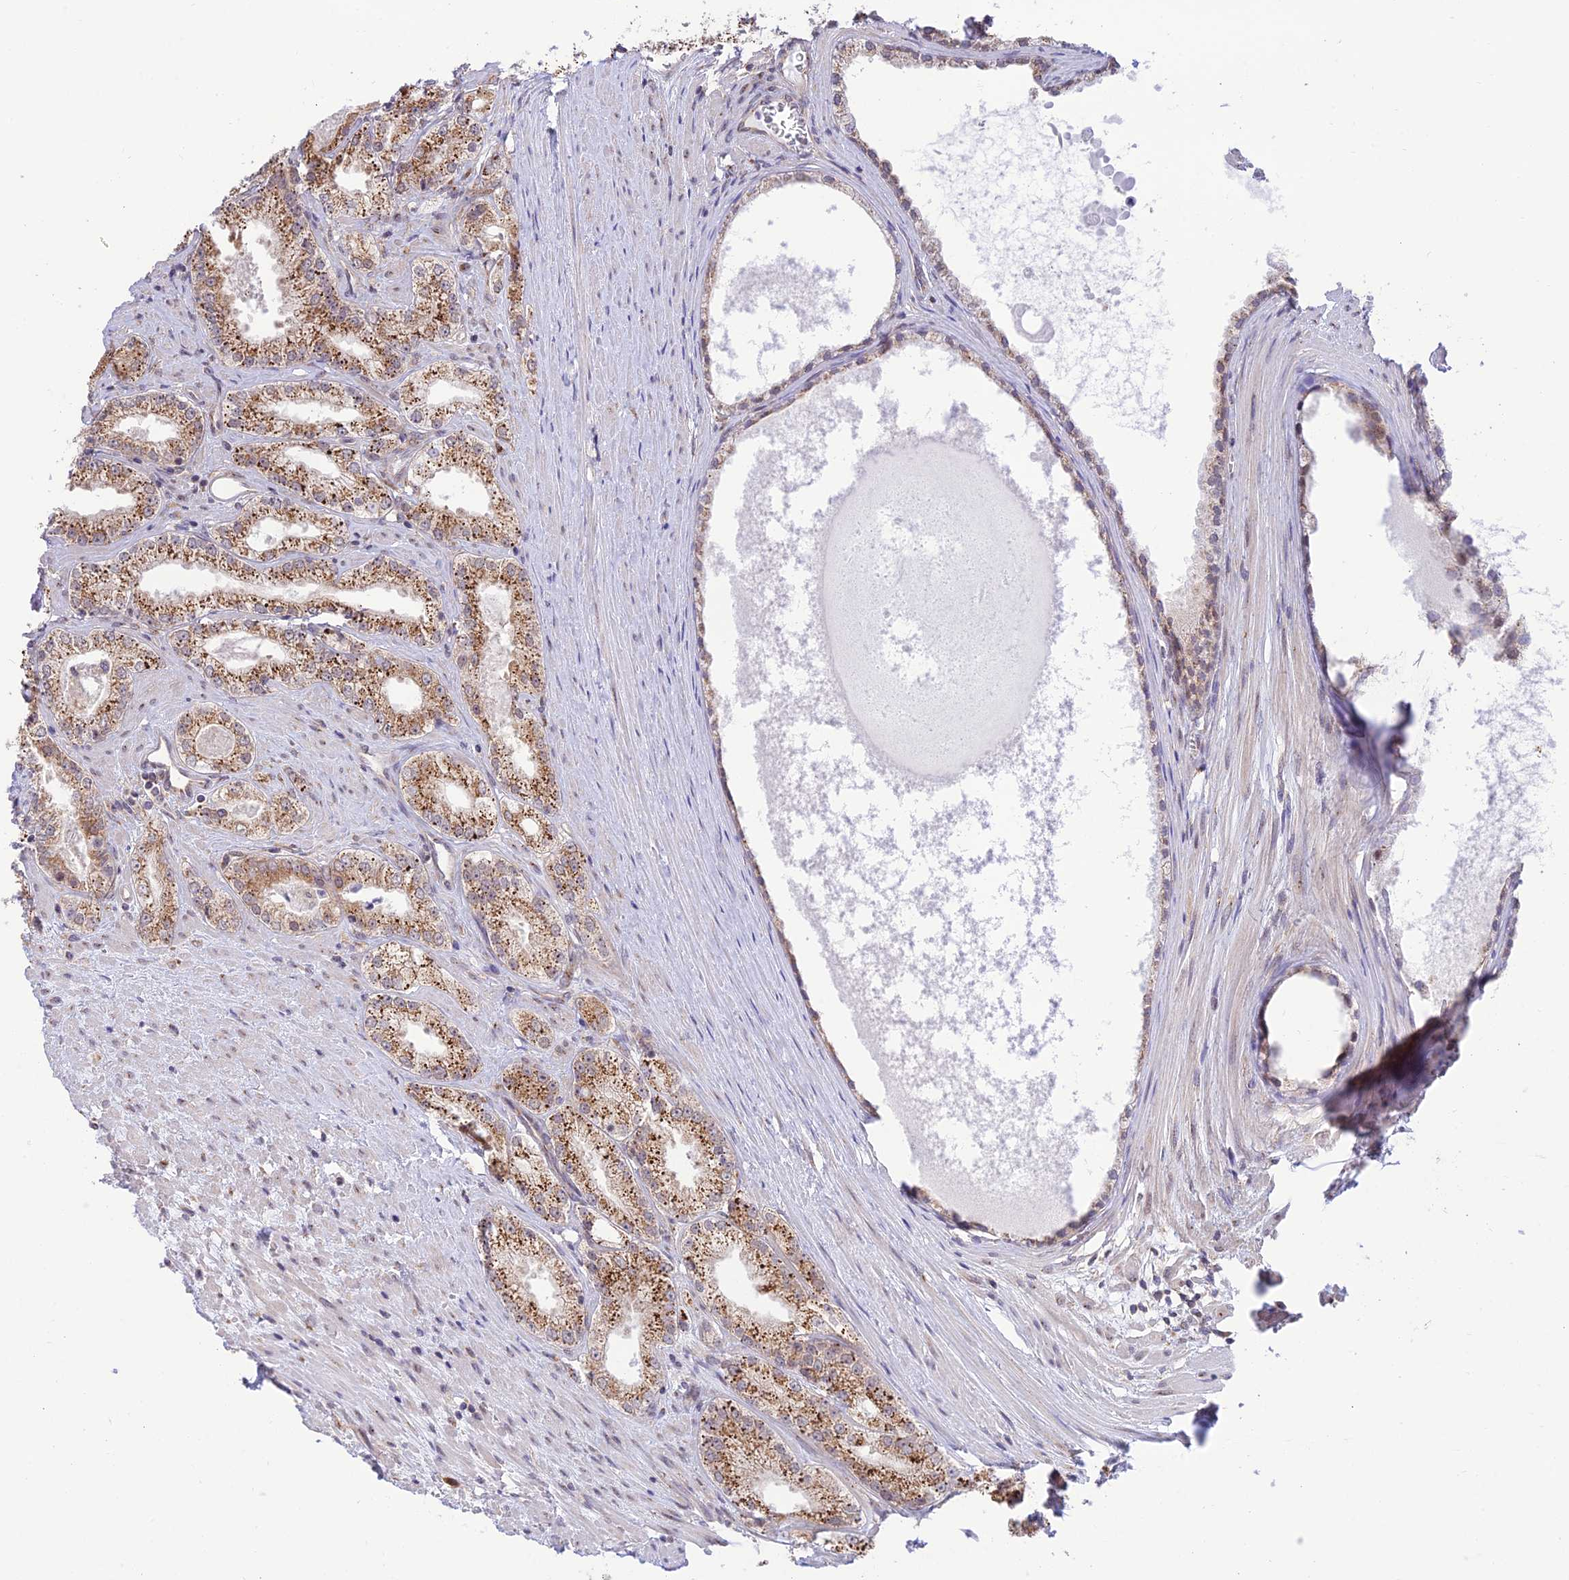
{"staining": {"intensity": "moderate", "quantity": ">75%", "location": "cytoplasmic/membranous"}, "tissue": "prostate cancer", "cell_type": "Tumor cells", "image_type": "cancer", "snomed": [{"axis": "morphology", "description": "Adenocarcinoma, Low grade"}, {"axis": "topography", "description": "Prostate"}], "caption": "The photomicrograph shows immunohistochemical staining of adenocarcinoma (low-grade) (prostate). There is moderate cytoplasmic/membranous staining is present in approximately >75% of tumor cells. The staining is performed using DAB (3,3'-diaminobenzidine) brown chromogen to label protein expression. The nuclei are counter-stained blue using hematoxylin.", "gene": "GOLGA3", "patient": {"sex": "male", "age": 69}}